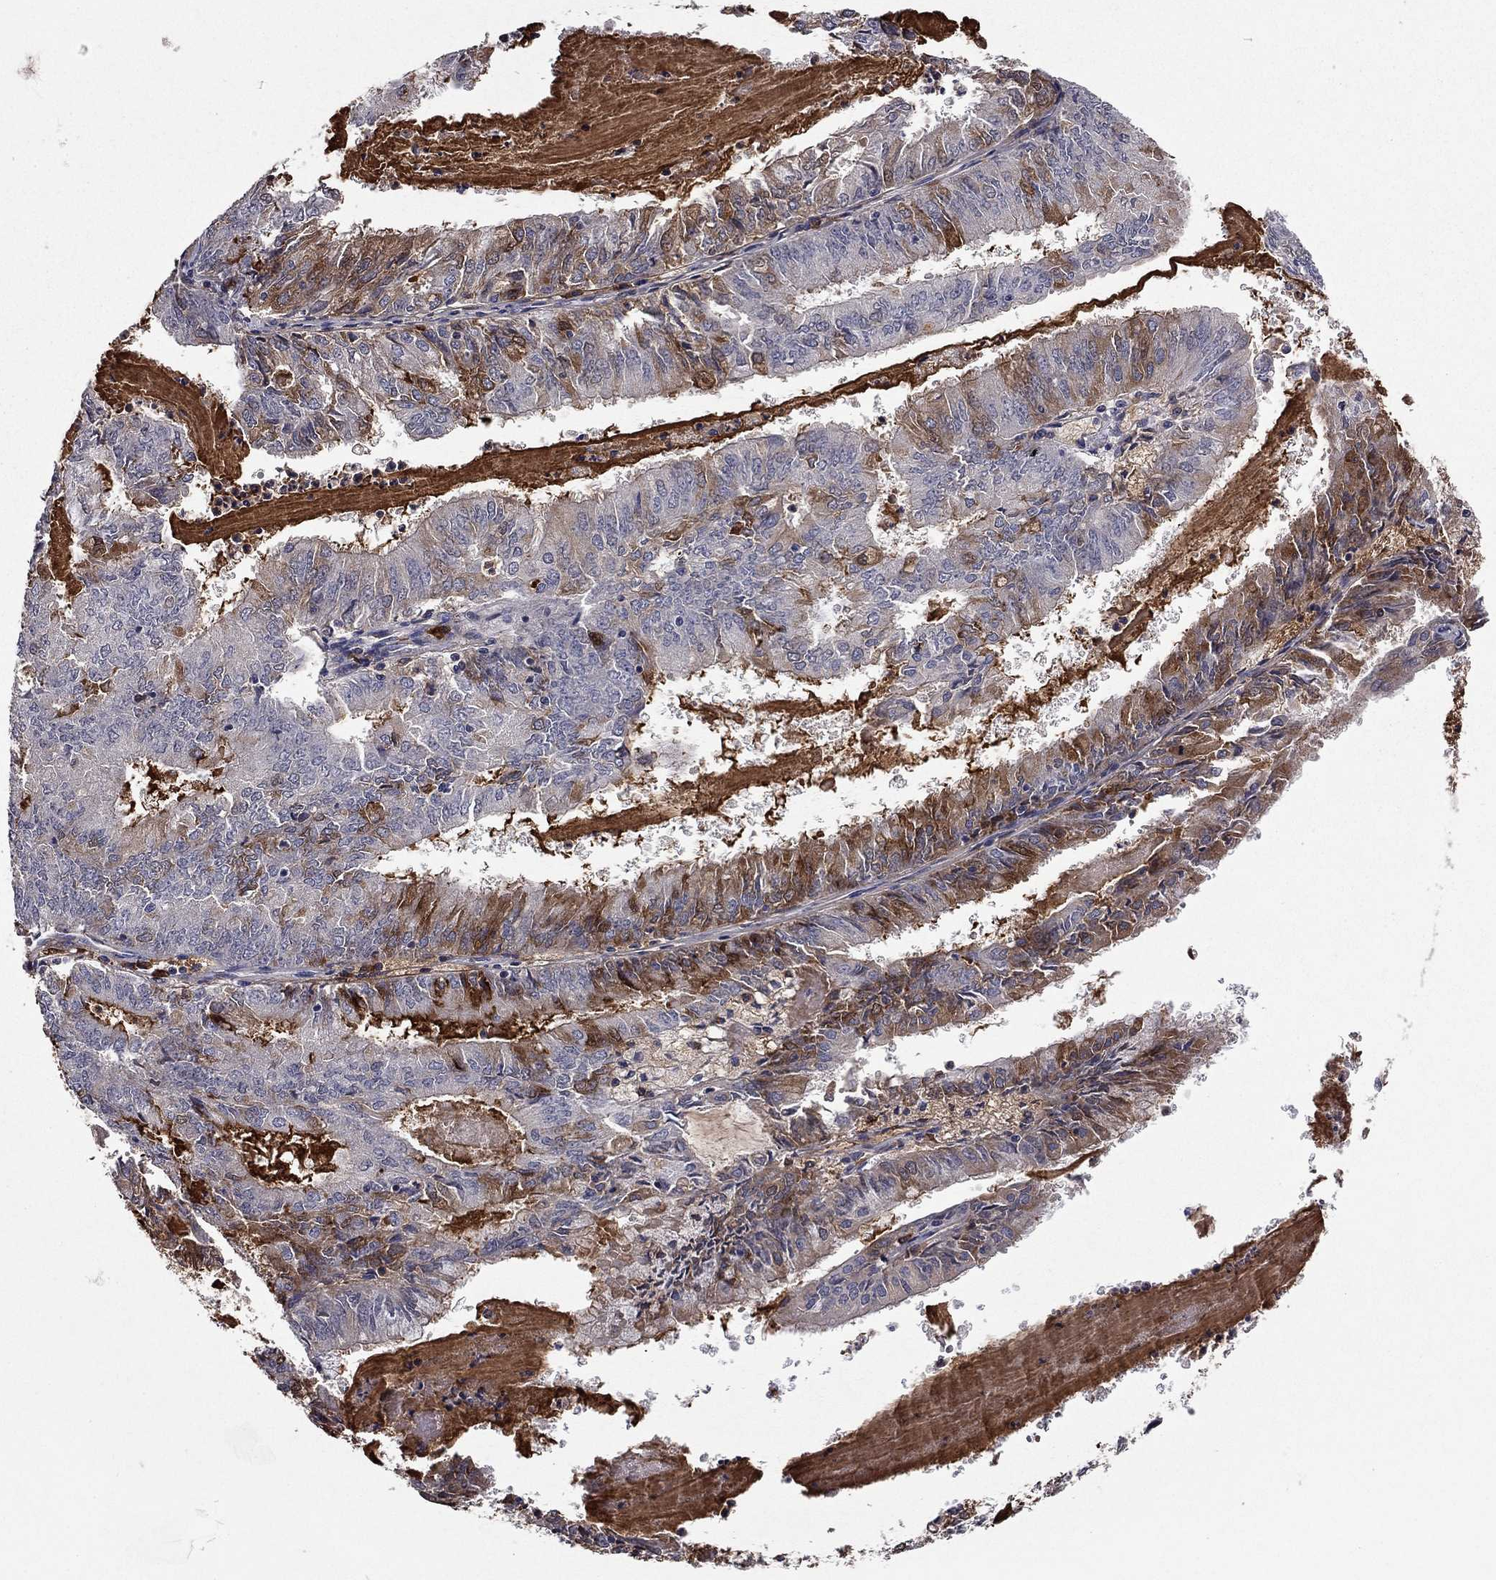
{"staining": {"intensity": "strong", "quantity": "25%-75%", "location": "cytoplasmic/membranous"}, "tissue": "endometrial cancer", "cell_type": "Tumor cells", "image_type": "cancer", "snomed": [{"axis": "morphology", "description": "Adenocarcinoma, NOS"}, {"axis": "topography", "description": "Endometrium"}], "caption": "This photomicrograph exhibits IHC staining of human adenocarcinoma (endometrial), with high strong cytoplasmic/membranous staining in approximately 25%-75% of tumor cells.", "gene": "PROS1", "patient": {"sex": "female", "age": 57}}